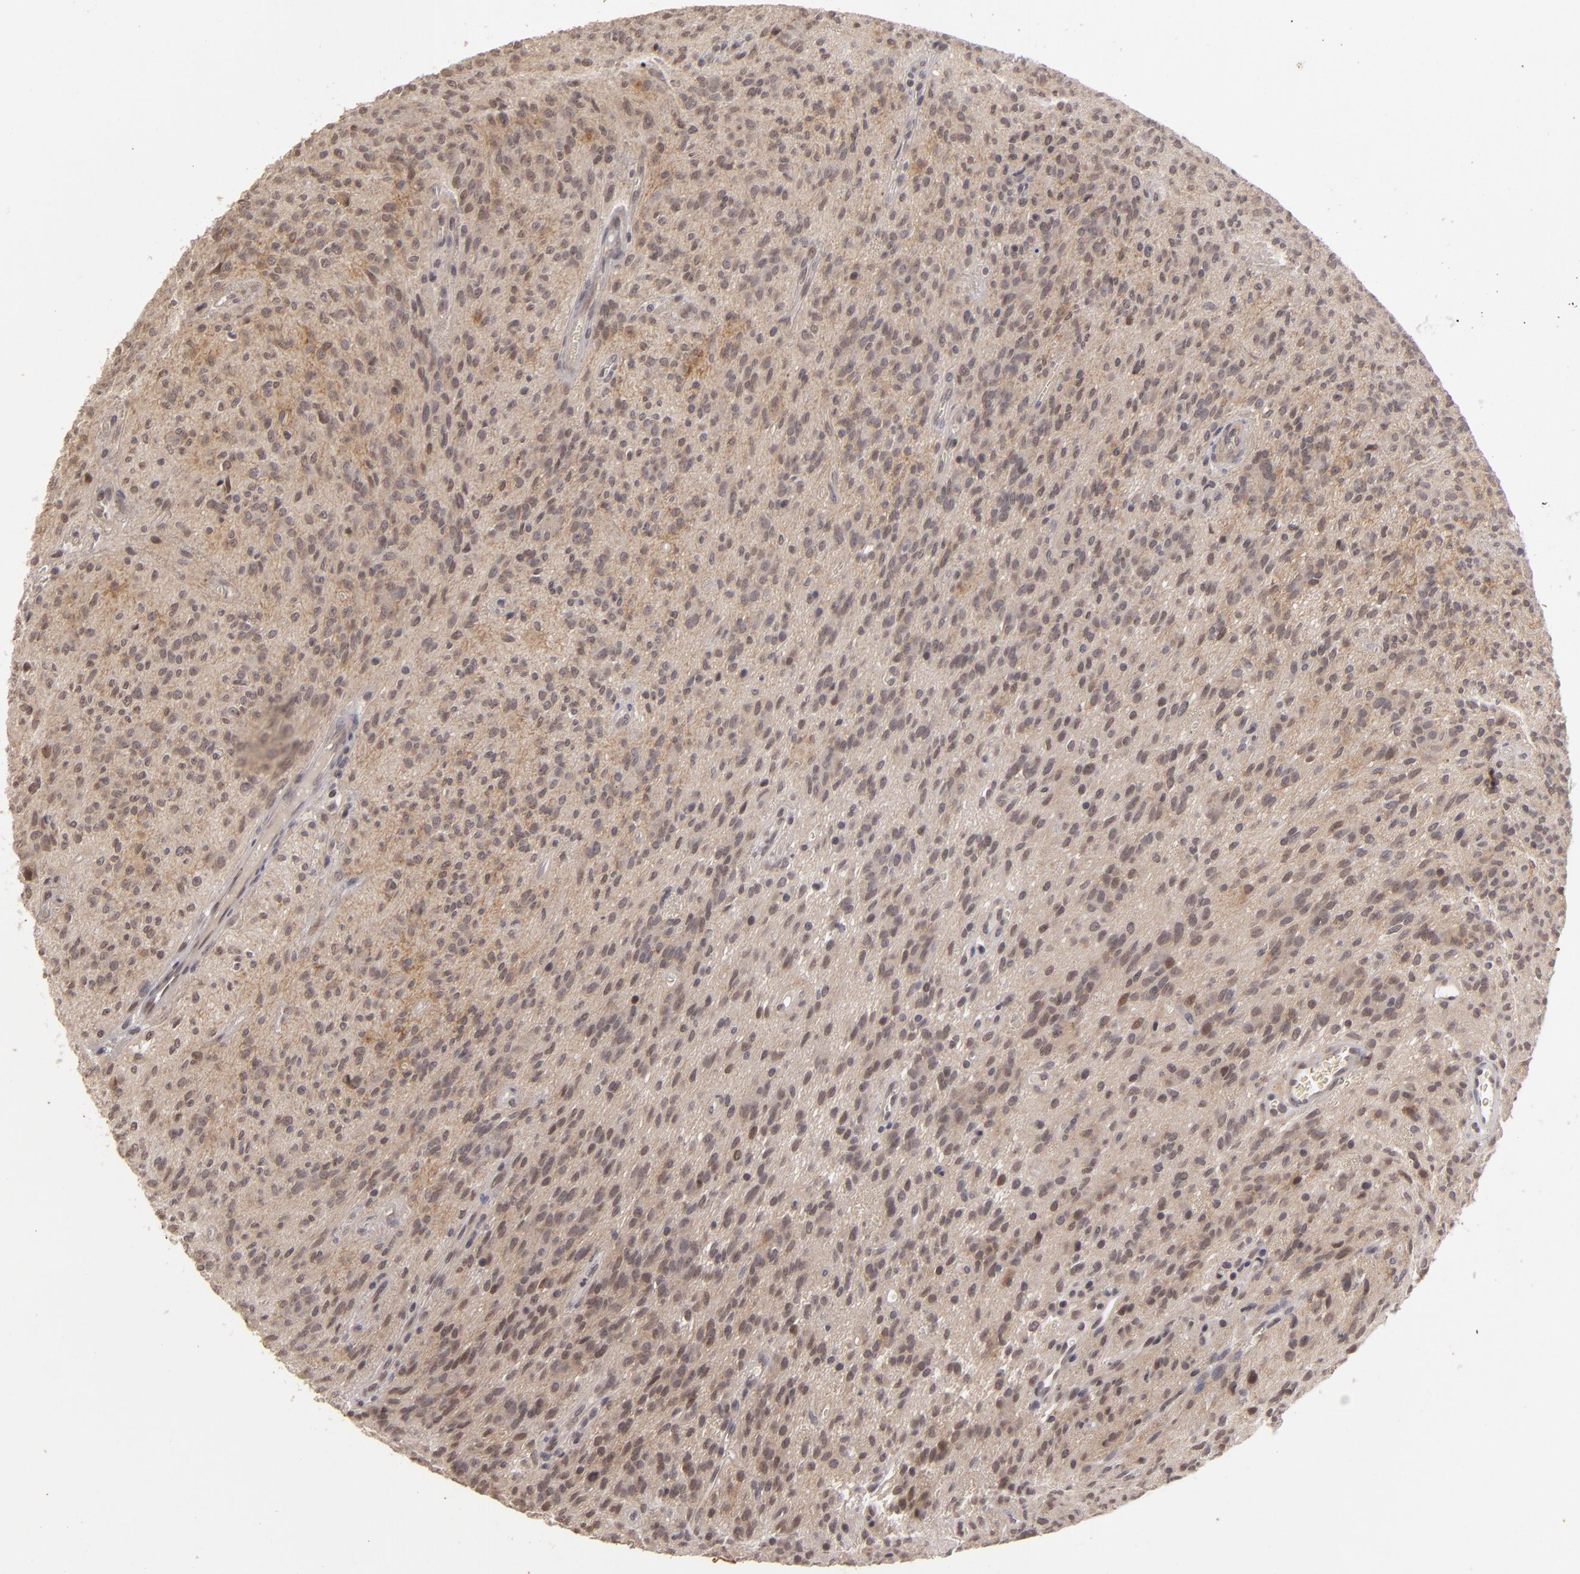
{"staining": {"intensity": "weak", "quantity": "25%-75%", "location": "cytoplasmic/membranous"}, "tissue": "glioma", "cell_type": "Tumor cells", "image_type": "cancer", "snomed": [{"axis": "morphology", "description": "Glioma, malignant, Low grade"}, {"axis": "topography", "description": "Brain"}], "caption": "A low amount of weak cytoplasmic/membranous positivity is seen in approximately 25%-75% of tumor cells in malignant low-grade glioma tissue. (brown staining indicates protein expression, while blue staining denotes nuclei).", "gene": "DFFA", "patient": {"sex": "female", "age": 15}}